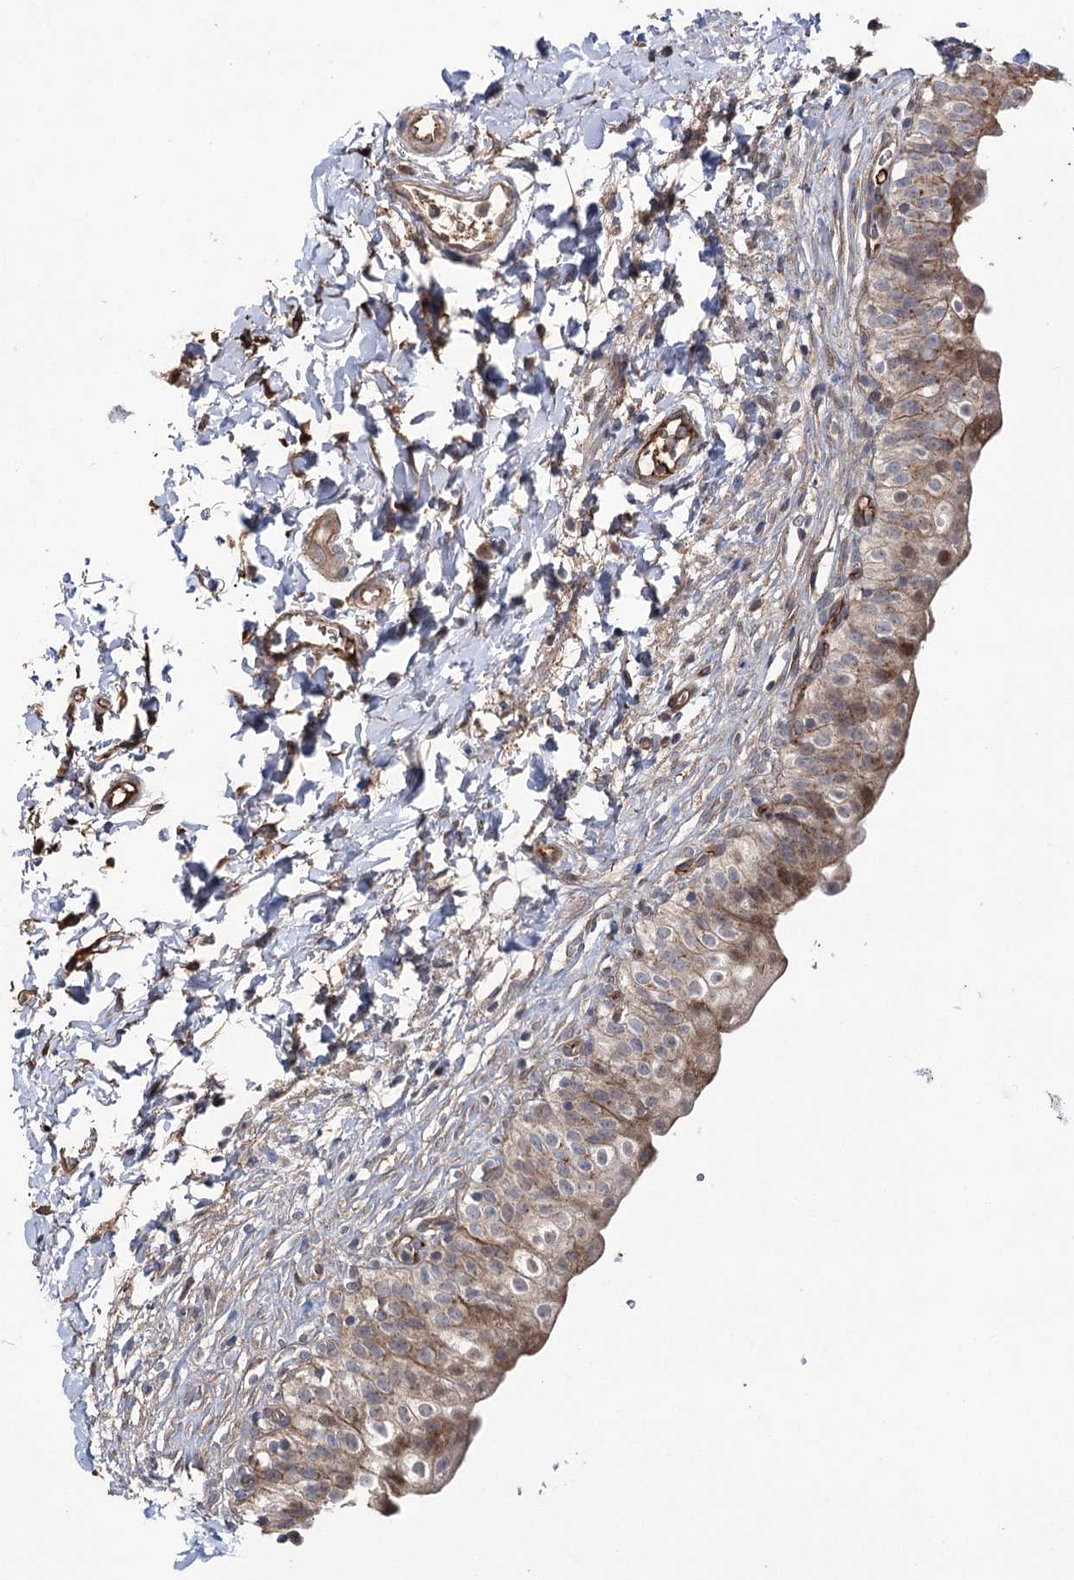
{"staining": {"intensity": "moderate", "quantity": ">75%", "location": "cytoplasmic/membranous"}, "tissue": "urinary bladder", "cell_type": "Urothelial cells", "image_type": "normal", "snomed": [{"axis": "morphology", "description": "Normal tissue, NOS"}, {"axis": "topography", "description": "Urinary bladder"}], "caption": "This is a micrograph of immunohistochemistry staining of benign urinary bladder, which shows moderate expression in the cytoplasmic/membranous of urothelial cells.", "gene": "OTUD1", "patient": {"sex": "male", "age": 55}}